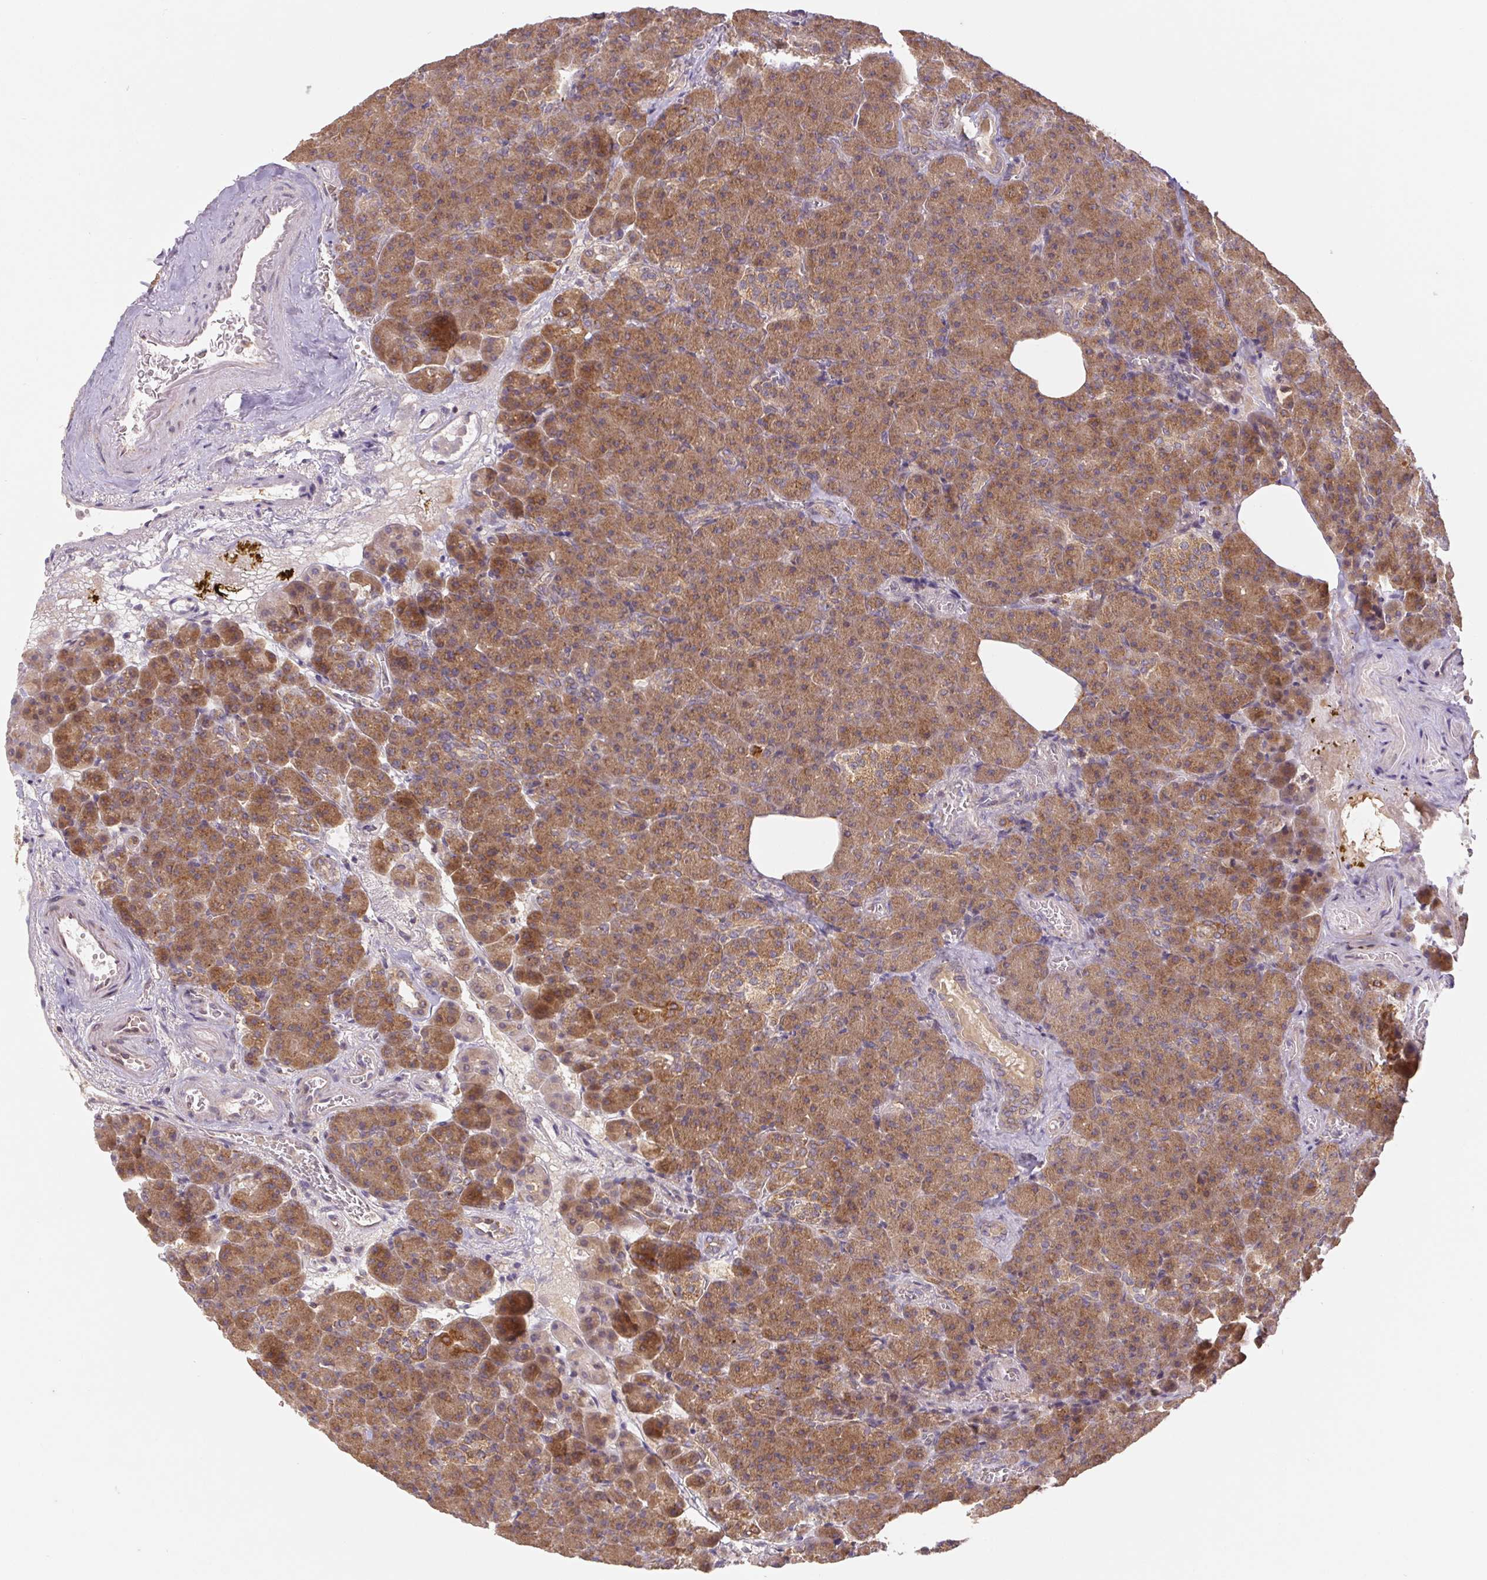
{"staining": {"intensity": "moderate", "quantity": ">75%", "location": "cytoplasmic/membranous"}, "tissue": "pancreas", "cell_type": "Exocrine glandular cells", "image_type": "normal", "snomed": [{"axis": "morphology", "description": "Normal tissue, NOS"}, {"axis": "topography", "description": "Pancreas"}], "caption": "IHC (DAB (3,3'-diaminobenzidine)) staining of normal pancreas exhibits moderate cytoplasmic/membranous protein positivity in about >75% of exocrine glandular cells. Using DAB (brown) and hematoxylin (blue) stains, captured at high magnification using brightfield microscopy.", "gene": "MTHFD1L", "patient": {"sex": "female", "age": 74}}